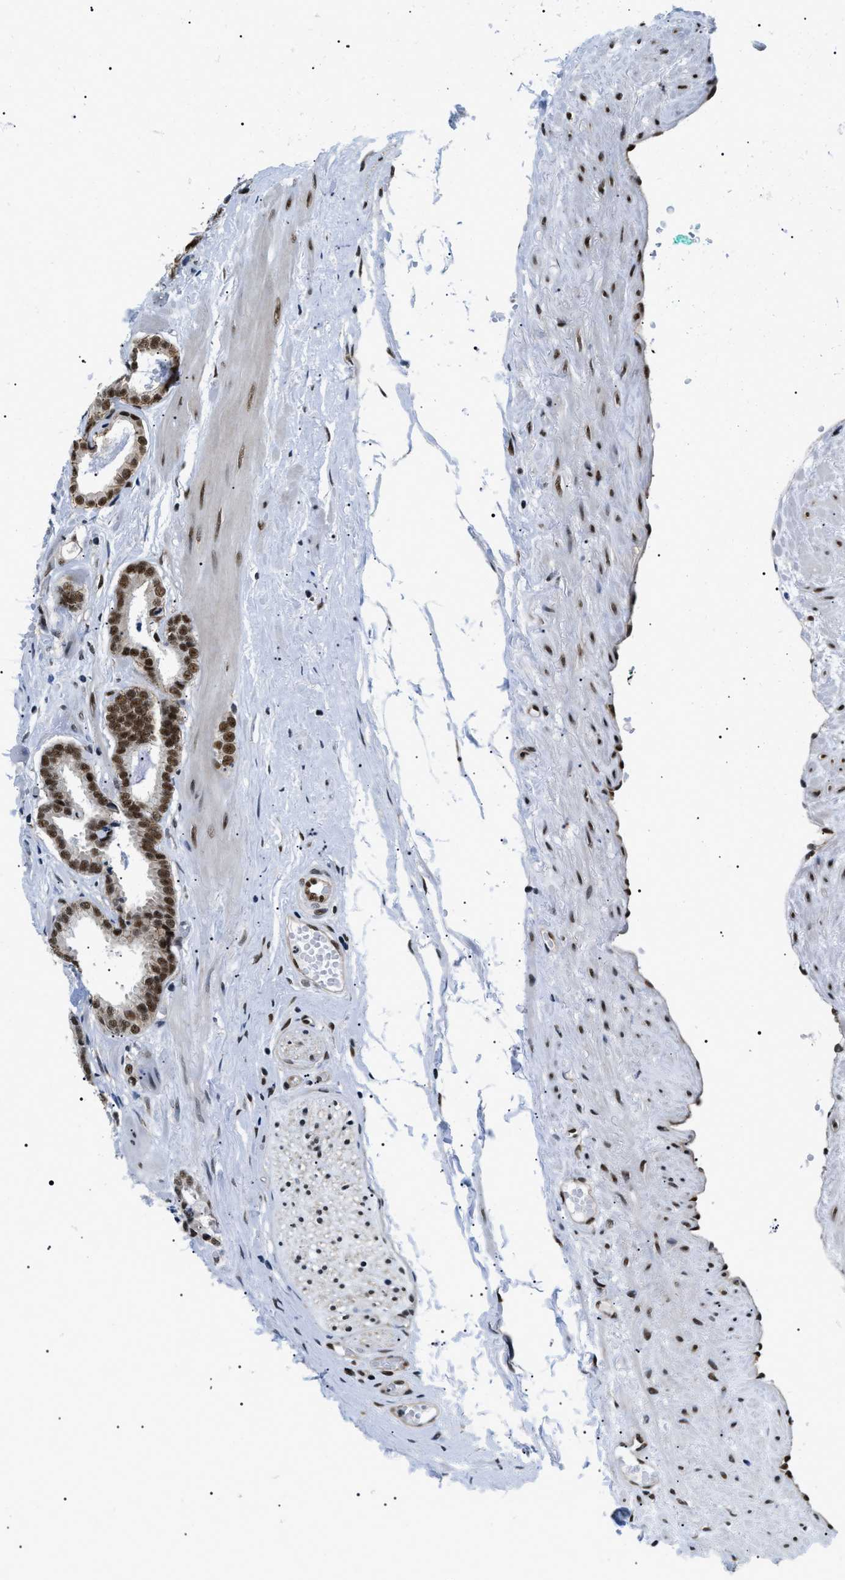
{"staining": {"intensity": "strong", "quantity": ">75%", "location": "nuclear"}, "tissue": "prostate cancer", "cell_type": "Tumor cells", "image_type": "cancer", "snomed": [{"axis": "morphology", "description": "Adenocarcinoma, Low grade"}, {"axis": "topography", "description": "Prostate"}], "caption": "High-power microscopy captured an immunohistochemistry image of prostate cancer, revealing strong nuclear positivity in approximately >75% of tumor cells.", "gene": "CWC25", "patient": {"sex": "male", "age": 53}}